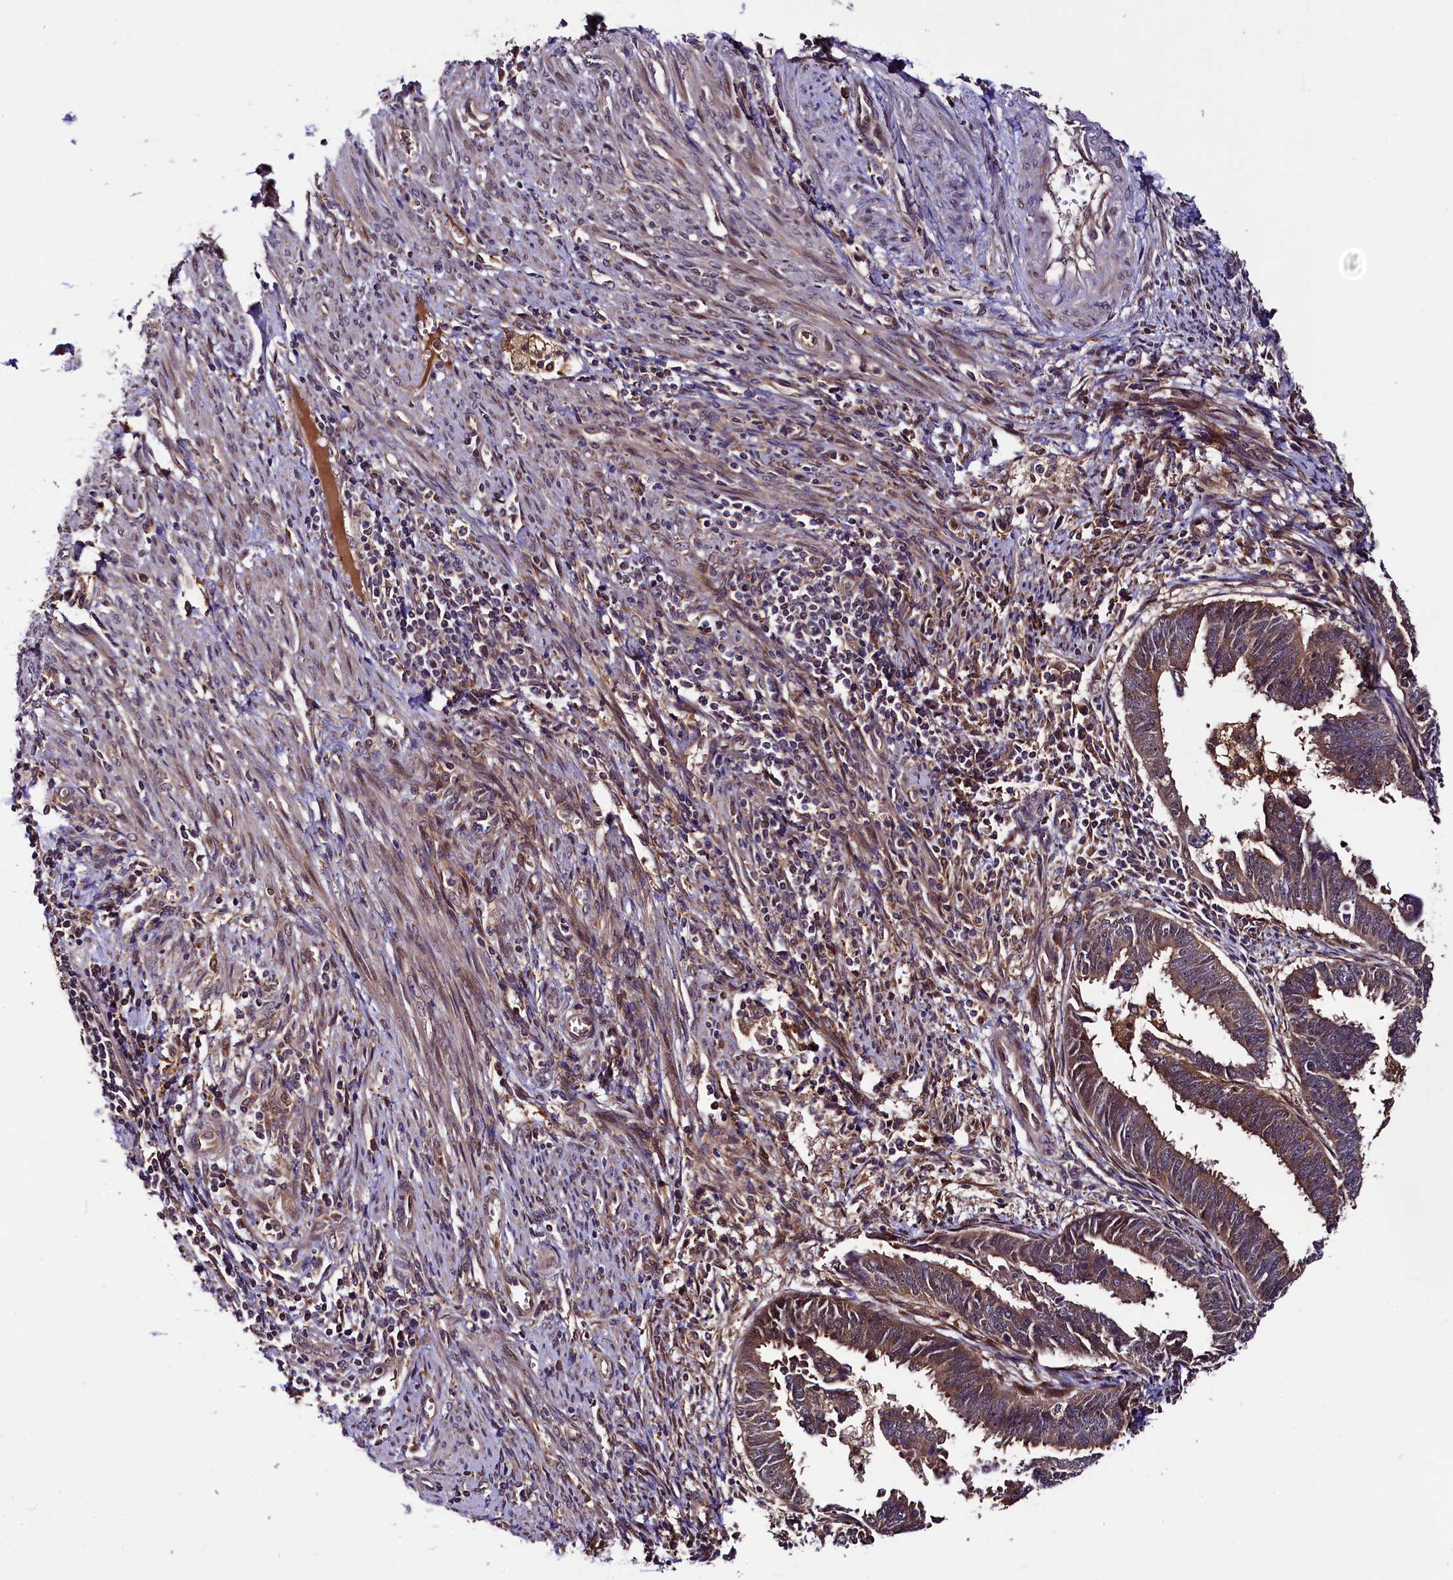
{"staining": {"intensity": "strong", "quantity": ">75%", "location": "cytoplasmic/membranous"}, "tissue": "endometrial cancer", "cell_type": "Tumor cells", "image_type": "cancer", "snomed": [{"axis": "morphology", "description": "Adenocarcinoma, NOS"}, {"axis": "topography", "description": "Endometrium"}], "caption": "Immunohistochemical staining of human endometrial adenocarcinoma shows high levels of strong cytoplasmic/membranous staining in approximately >75% of tumor cells. (IHC, brightfield microscopy, high magnification).", "gene": "VPS35", "patient": {"sex": "female", "age": 75}}